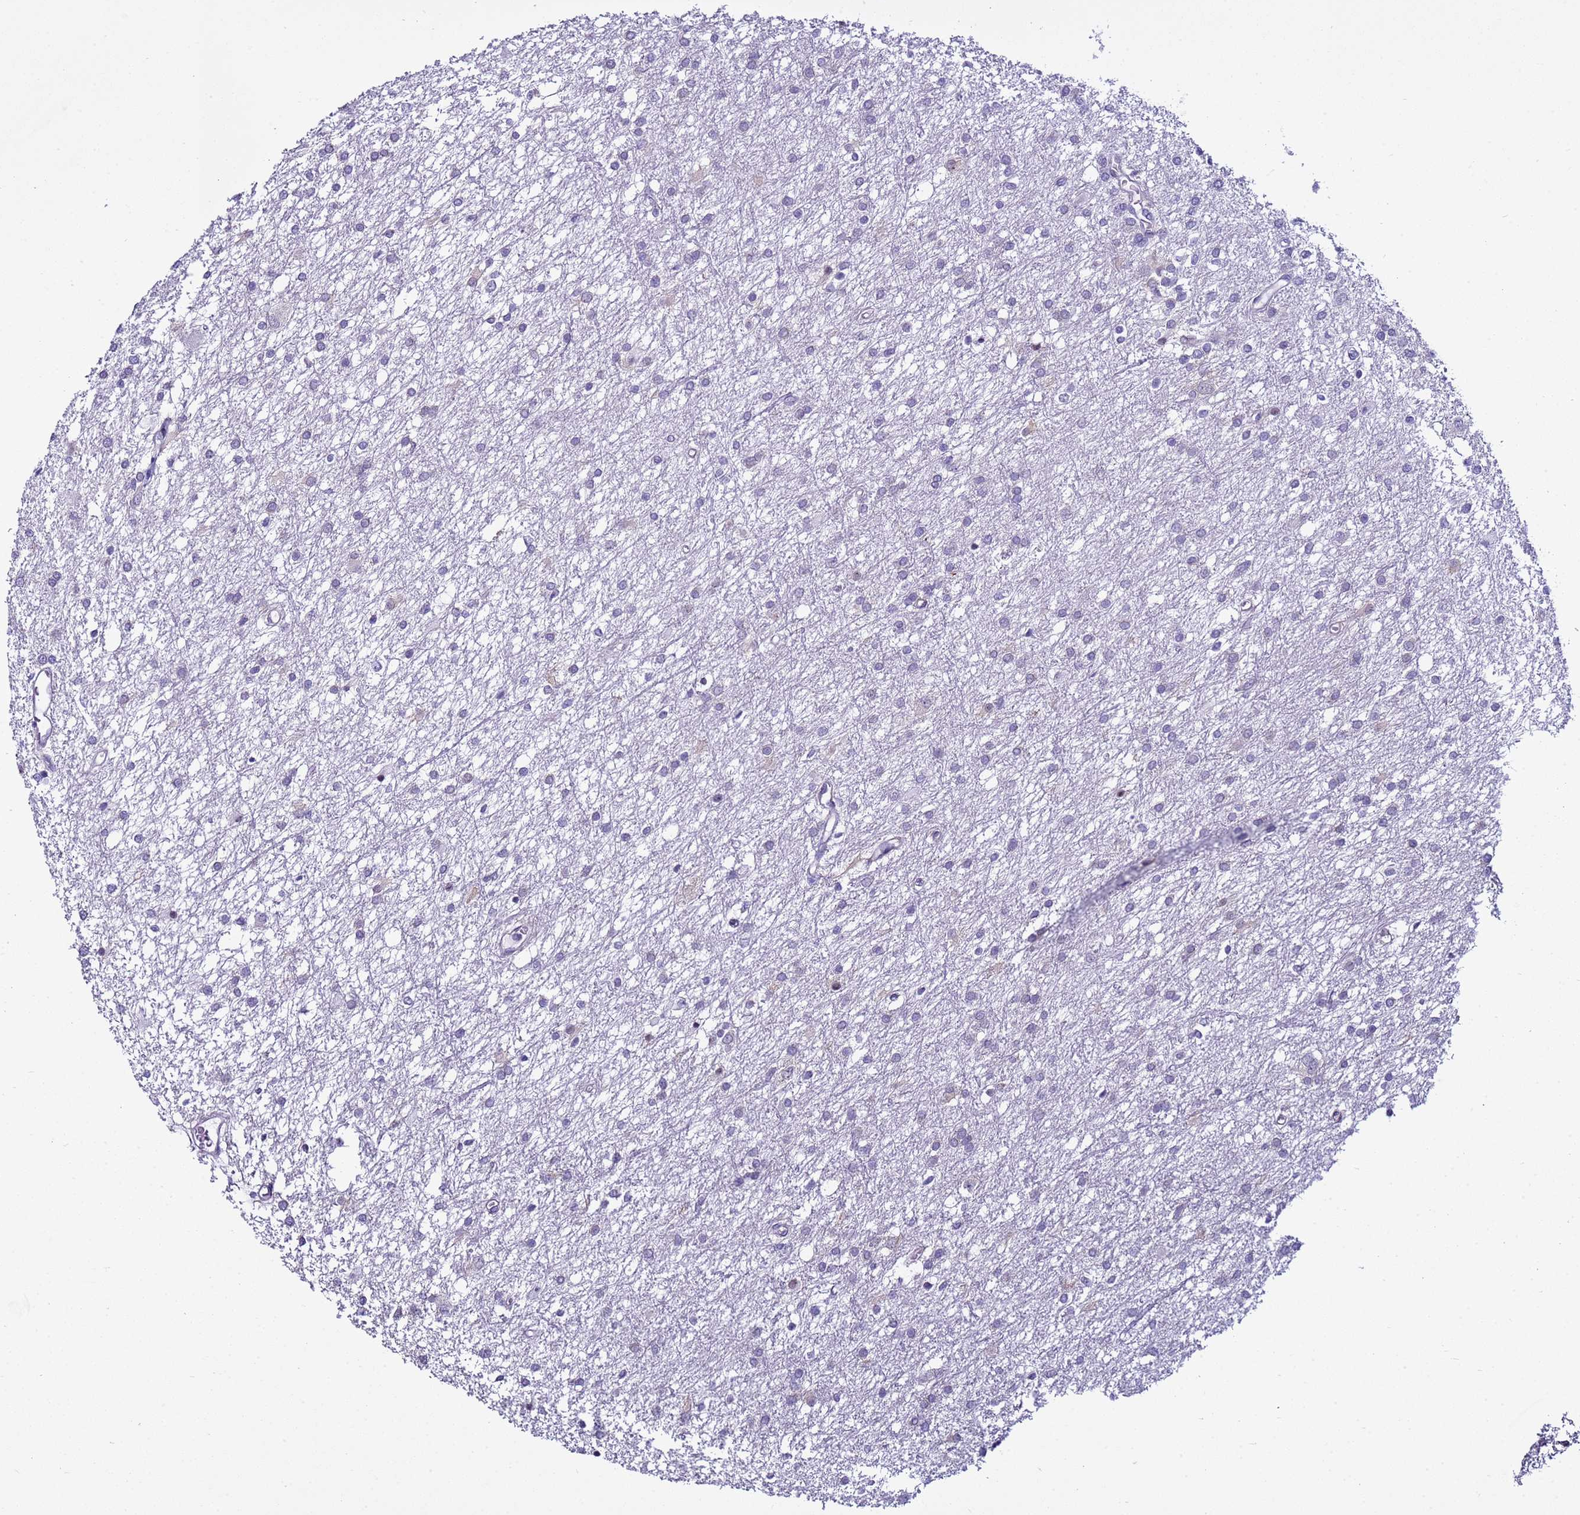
{"staining": {"intensity": "negative", "quantity": "none", "location": "none"}, "tissue": "glioma", "cell_type": "Tumor cells", "image_type": "cancer", "snomed": [{"axis": "morphology", "description": "Glioma, malignant, High grade"}, {"axis": "topography", "description": "Brain"}], "caption": "DAB immunohistochemical staining of glioma displays no significant positivity in tumor cells.", "gene": "LRRC10B", "patient": {"sex": "female", "age": 50}}